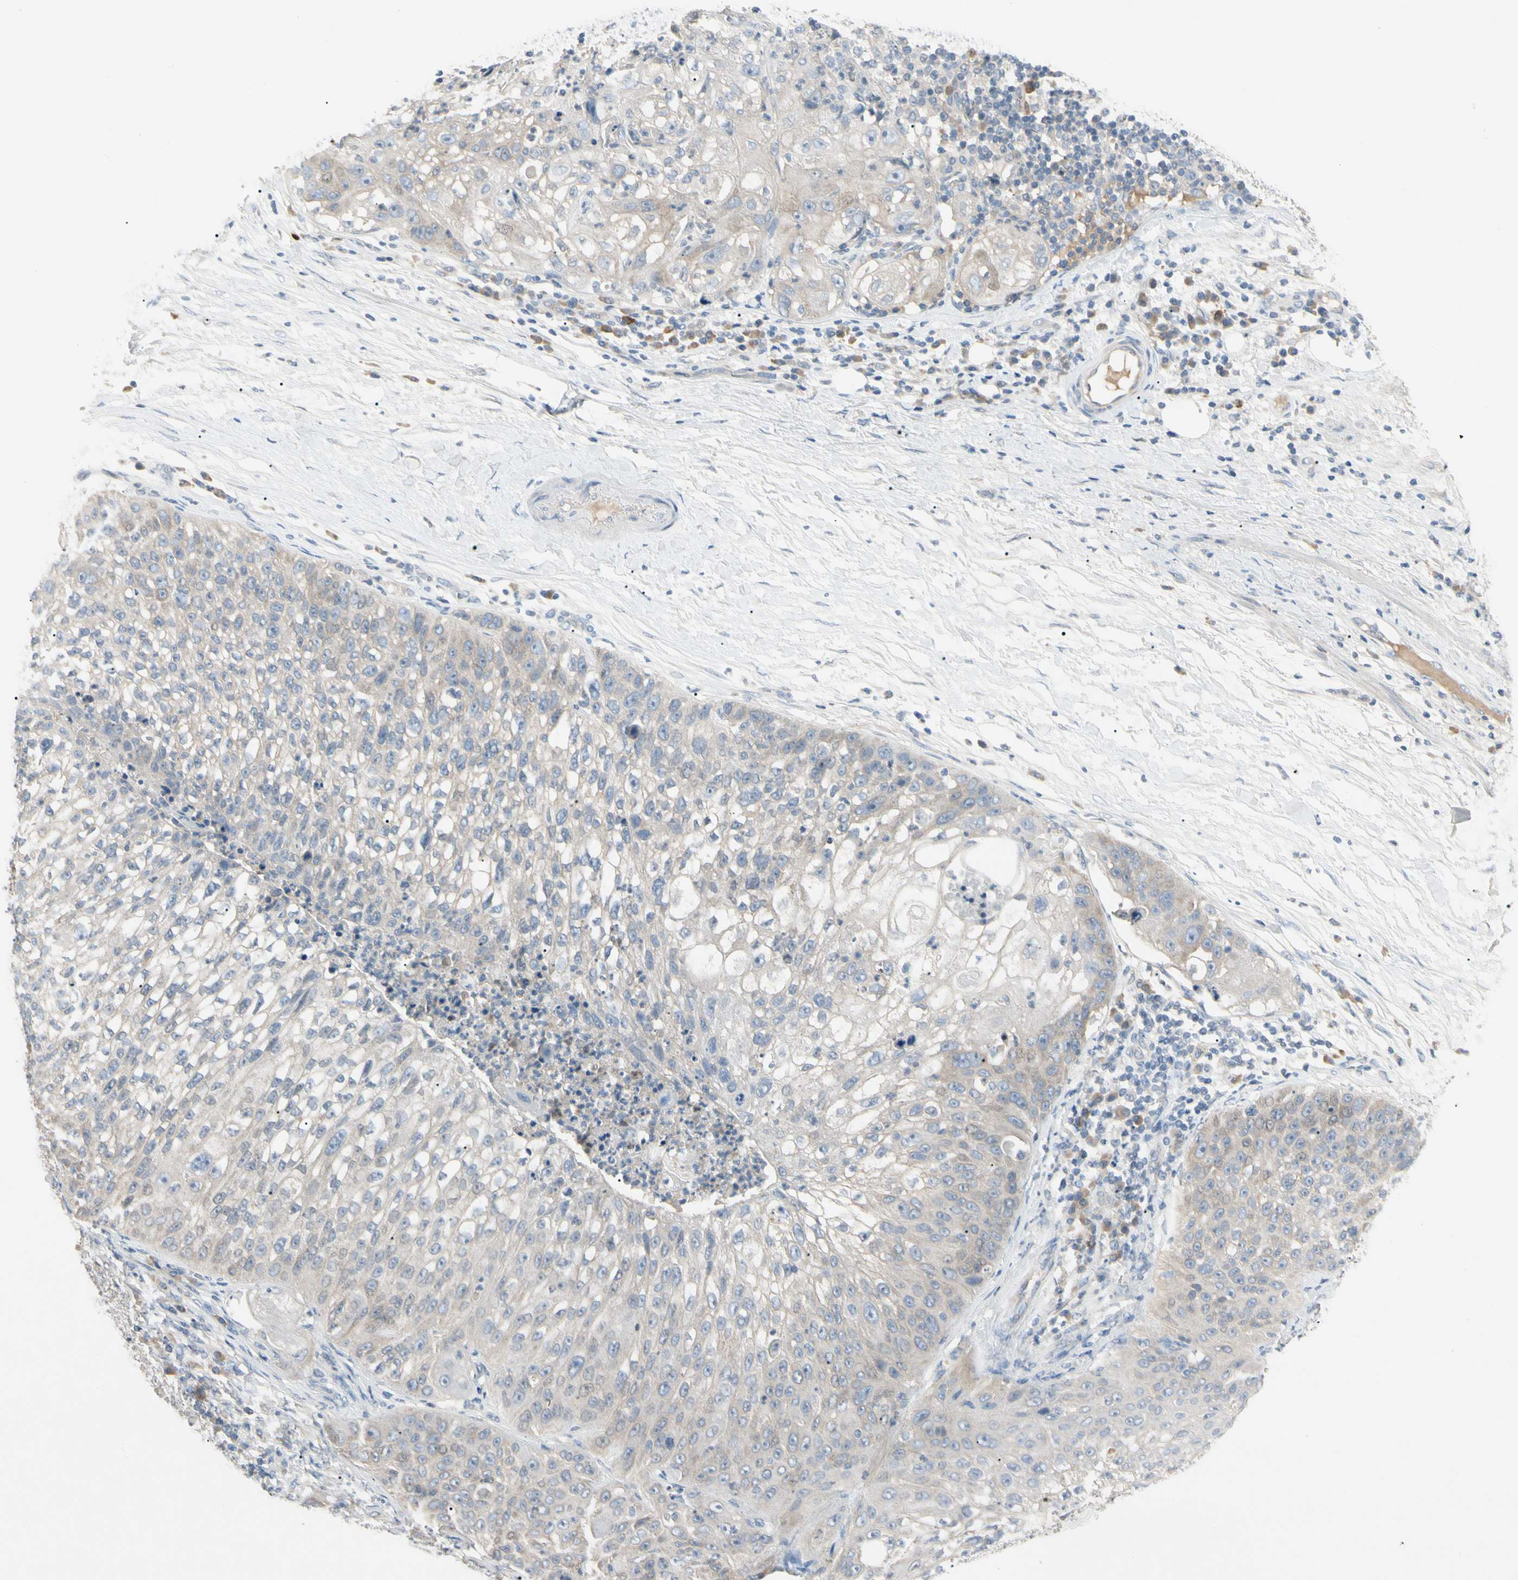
{"staining": {"intensity": "weak", "quantity": "25%-75%", "location": "cytoplasmic/membranous"}, "tissue": "lung cancer", "cell_type": "Tumor cells", "image_type": "cancer", "snomed": [{"axis": "morphology", "description": "Inflammation, NOS"}, {"axis": "morphology", "description": "Squamous cell carcinoma, NOS"}, {"axis": "topography", "description": "Lymph node"}, {"axis": "topography", "description": "Soft tissue"}, {"axis": "topography", "description": "Lung"}], "caption": "This micrograph shows squamous cell carcinoma (lung) stained with IHC to label a protein in brown. The cytoplasmic/membranous of tumor cells show weak positivity for the protein. Nuclei are counter-stained blue.", "gene": "PRSS21", "patient": {"sex": "male", "age": 66}}